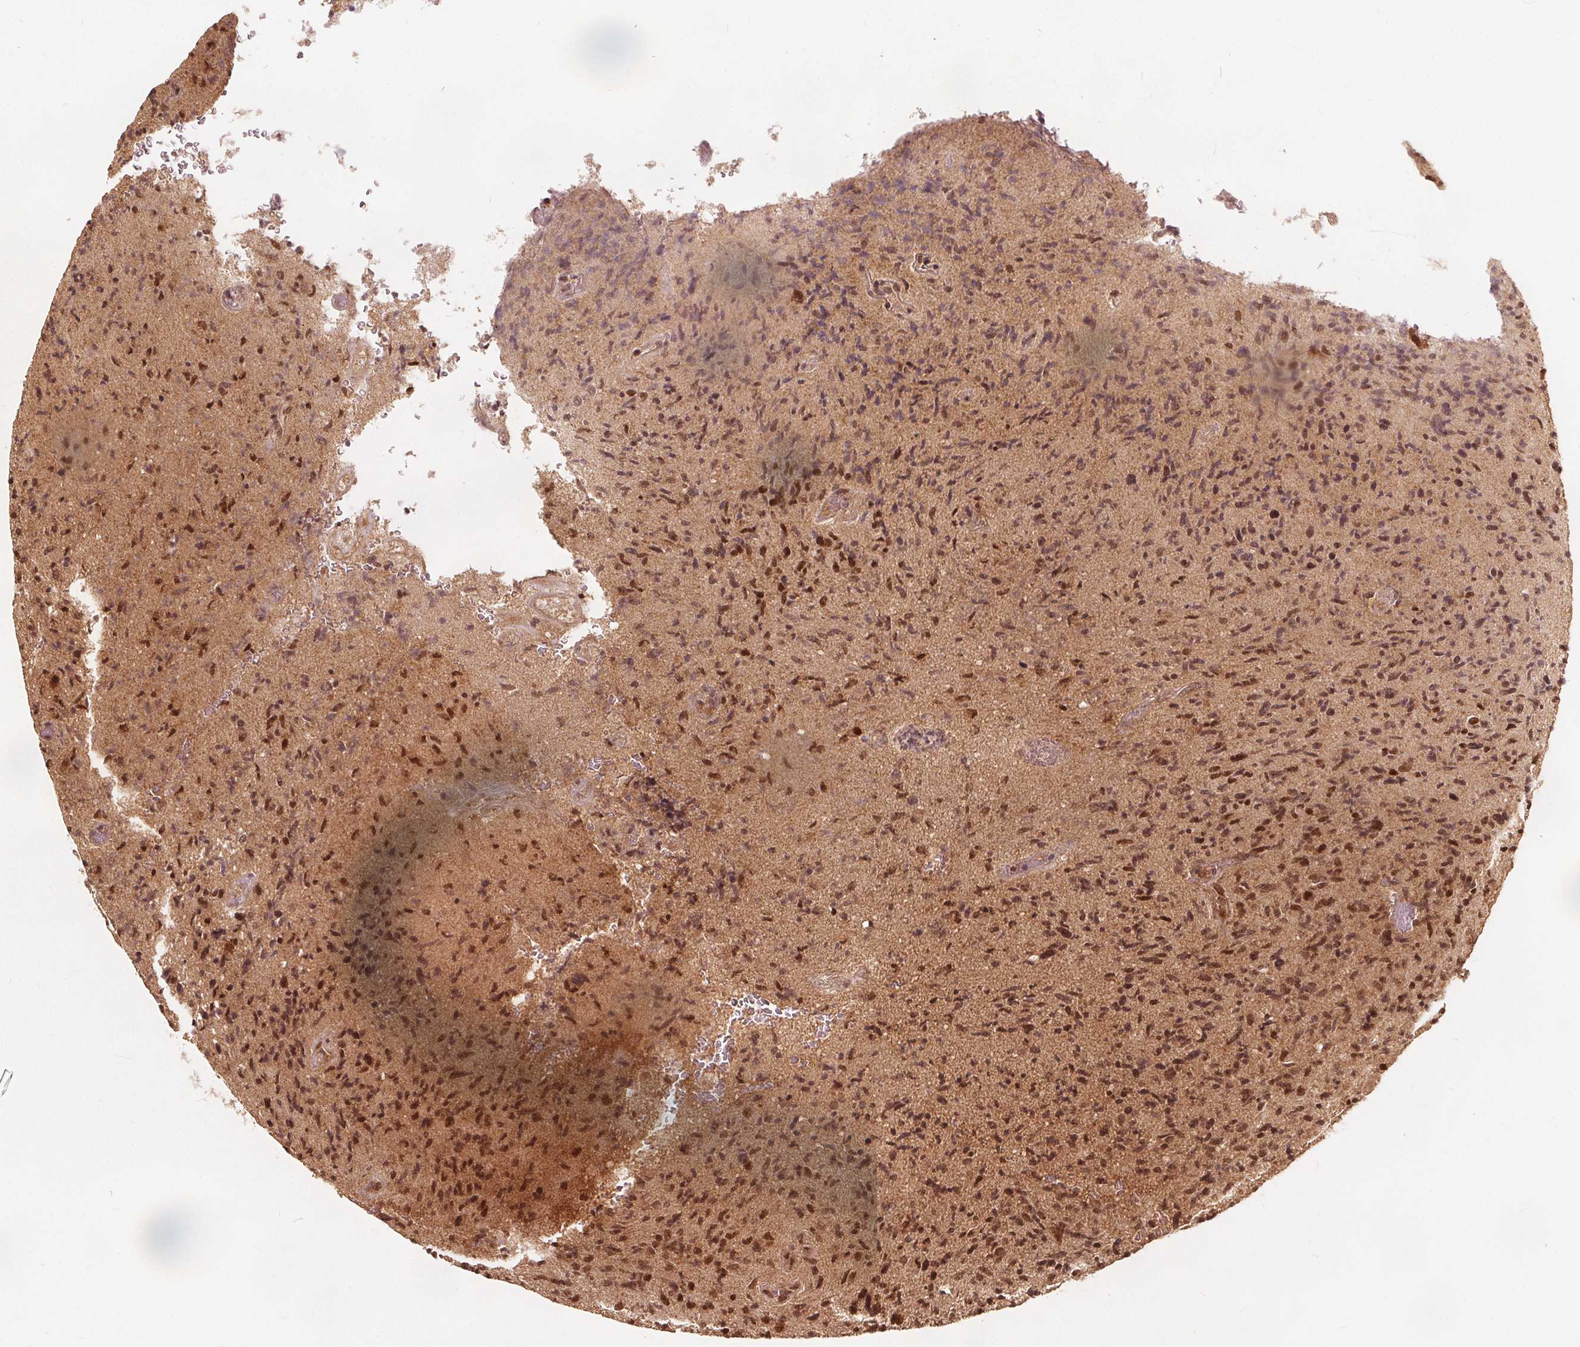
{"staining": {"intensity": "moderate", "quantity": ">75%", "location": "cytoplasmic/membranous,nuclear"}, "tissue": "glioma", "cell_type": "Tumor cells", "image_type": "cancer", "snomed": [{"axis": "morphology", "description": "Glioma, malignant, High grade"}, {"axis": "topography", "description": "Brain"}], "caption": "A photomicrograph of human glioma stained for a protein shows moderate cytoplasmic/membranous and nuclear brown staining in tumor cells.", "gene": "PPP1CB", "patient": {"sex": "male", "age": 54}}